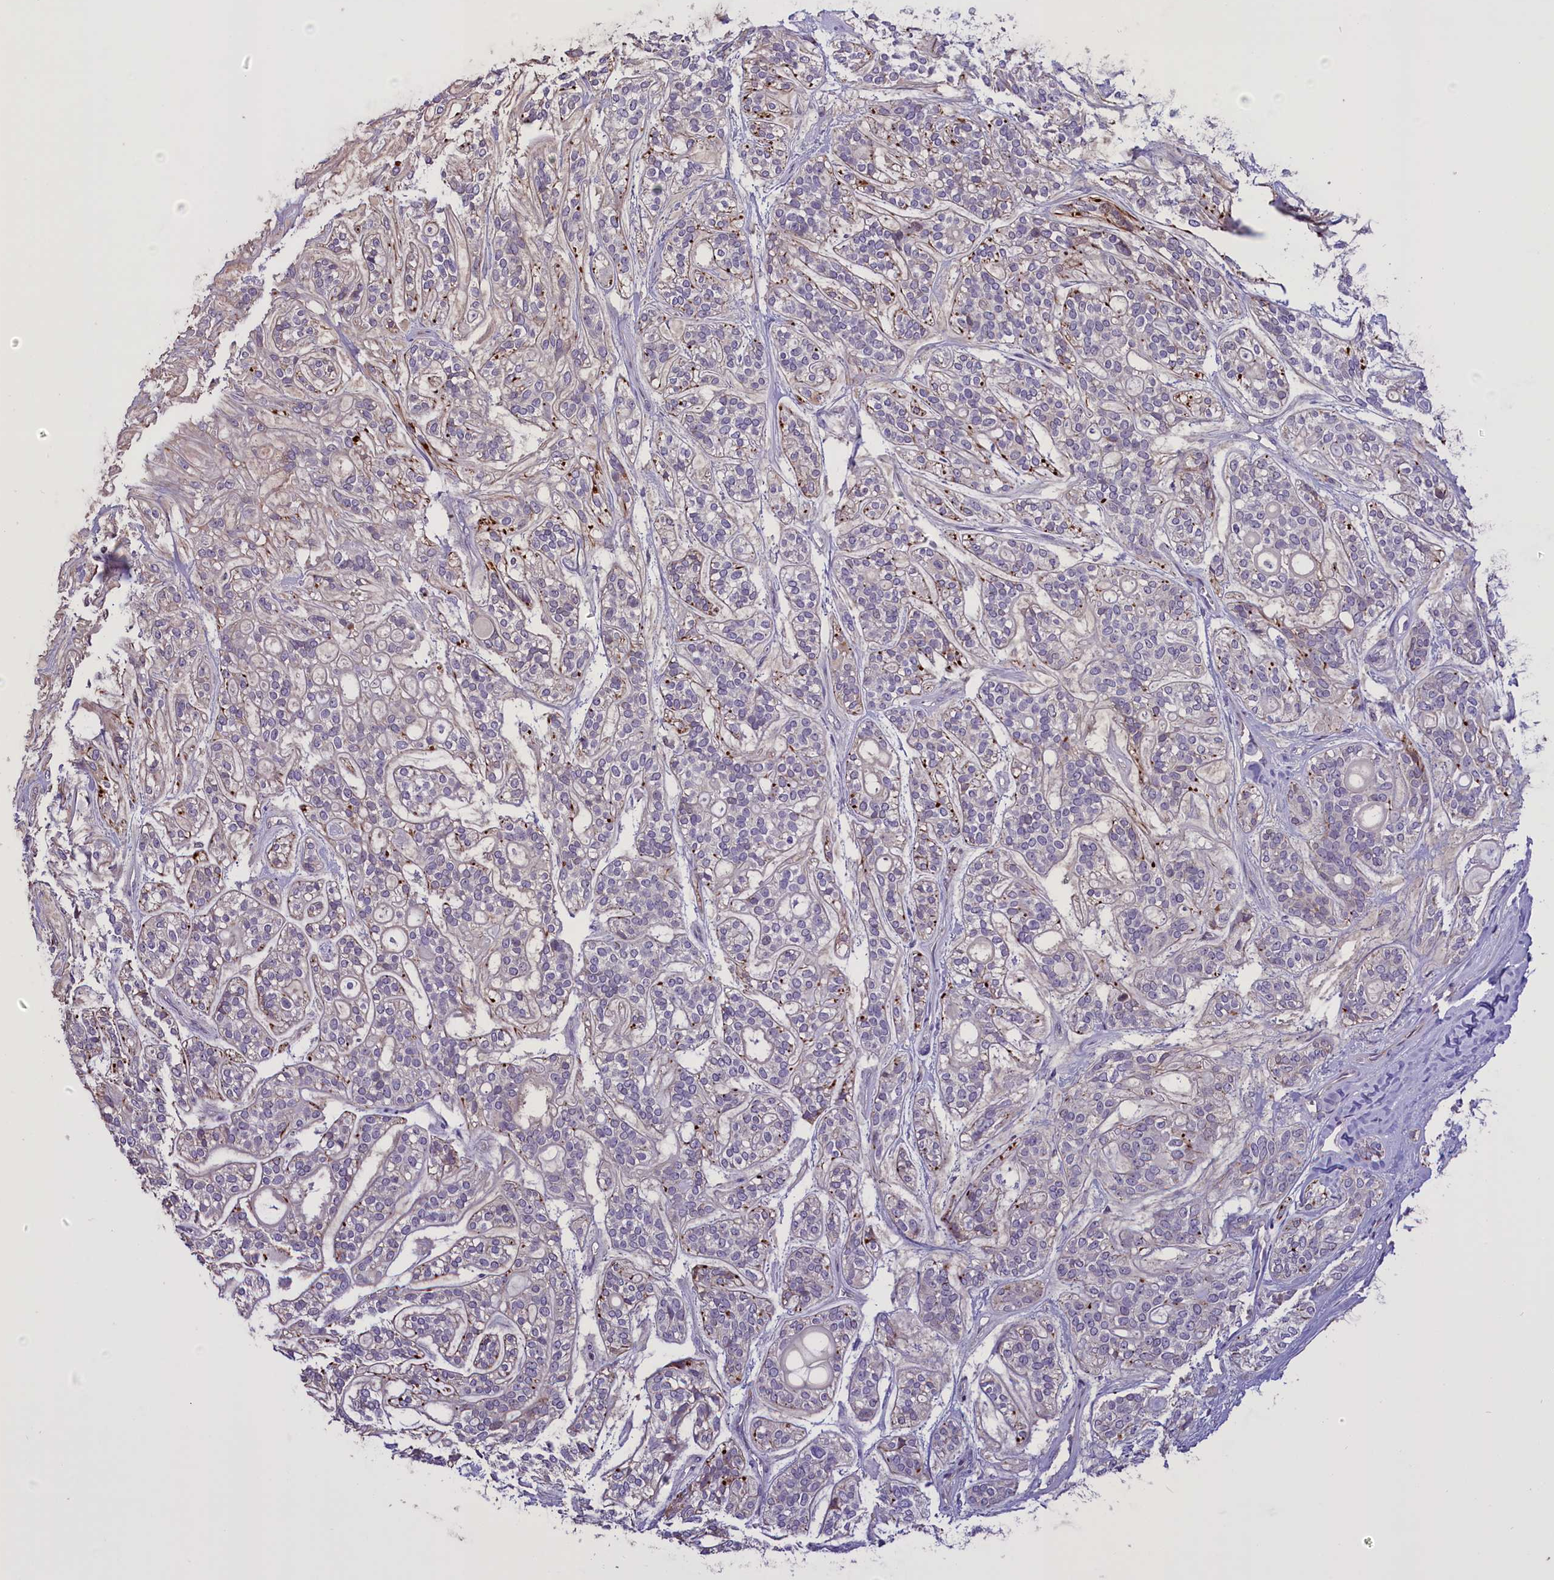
{"staining": {"intensity": "negative", "quantity": "none", "location": "none"}, "tissue": "head and neck cancer", "cell_type": "Tumor cells", "image_type": "cancer", "snomed": [{"axis": "morphology", "description": "Adenocarcinoma, NOS"}, {"axis": "topography", "description": "Head-Neck"}], "caption": "Immunohistochemical staining of head and neck cancer (adenocarcinoma) reveals no significant expression in tumor cells.", "gene": "ENHO", "patient": {"sex": "male", "age": 66}}